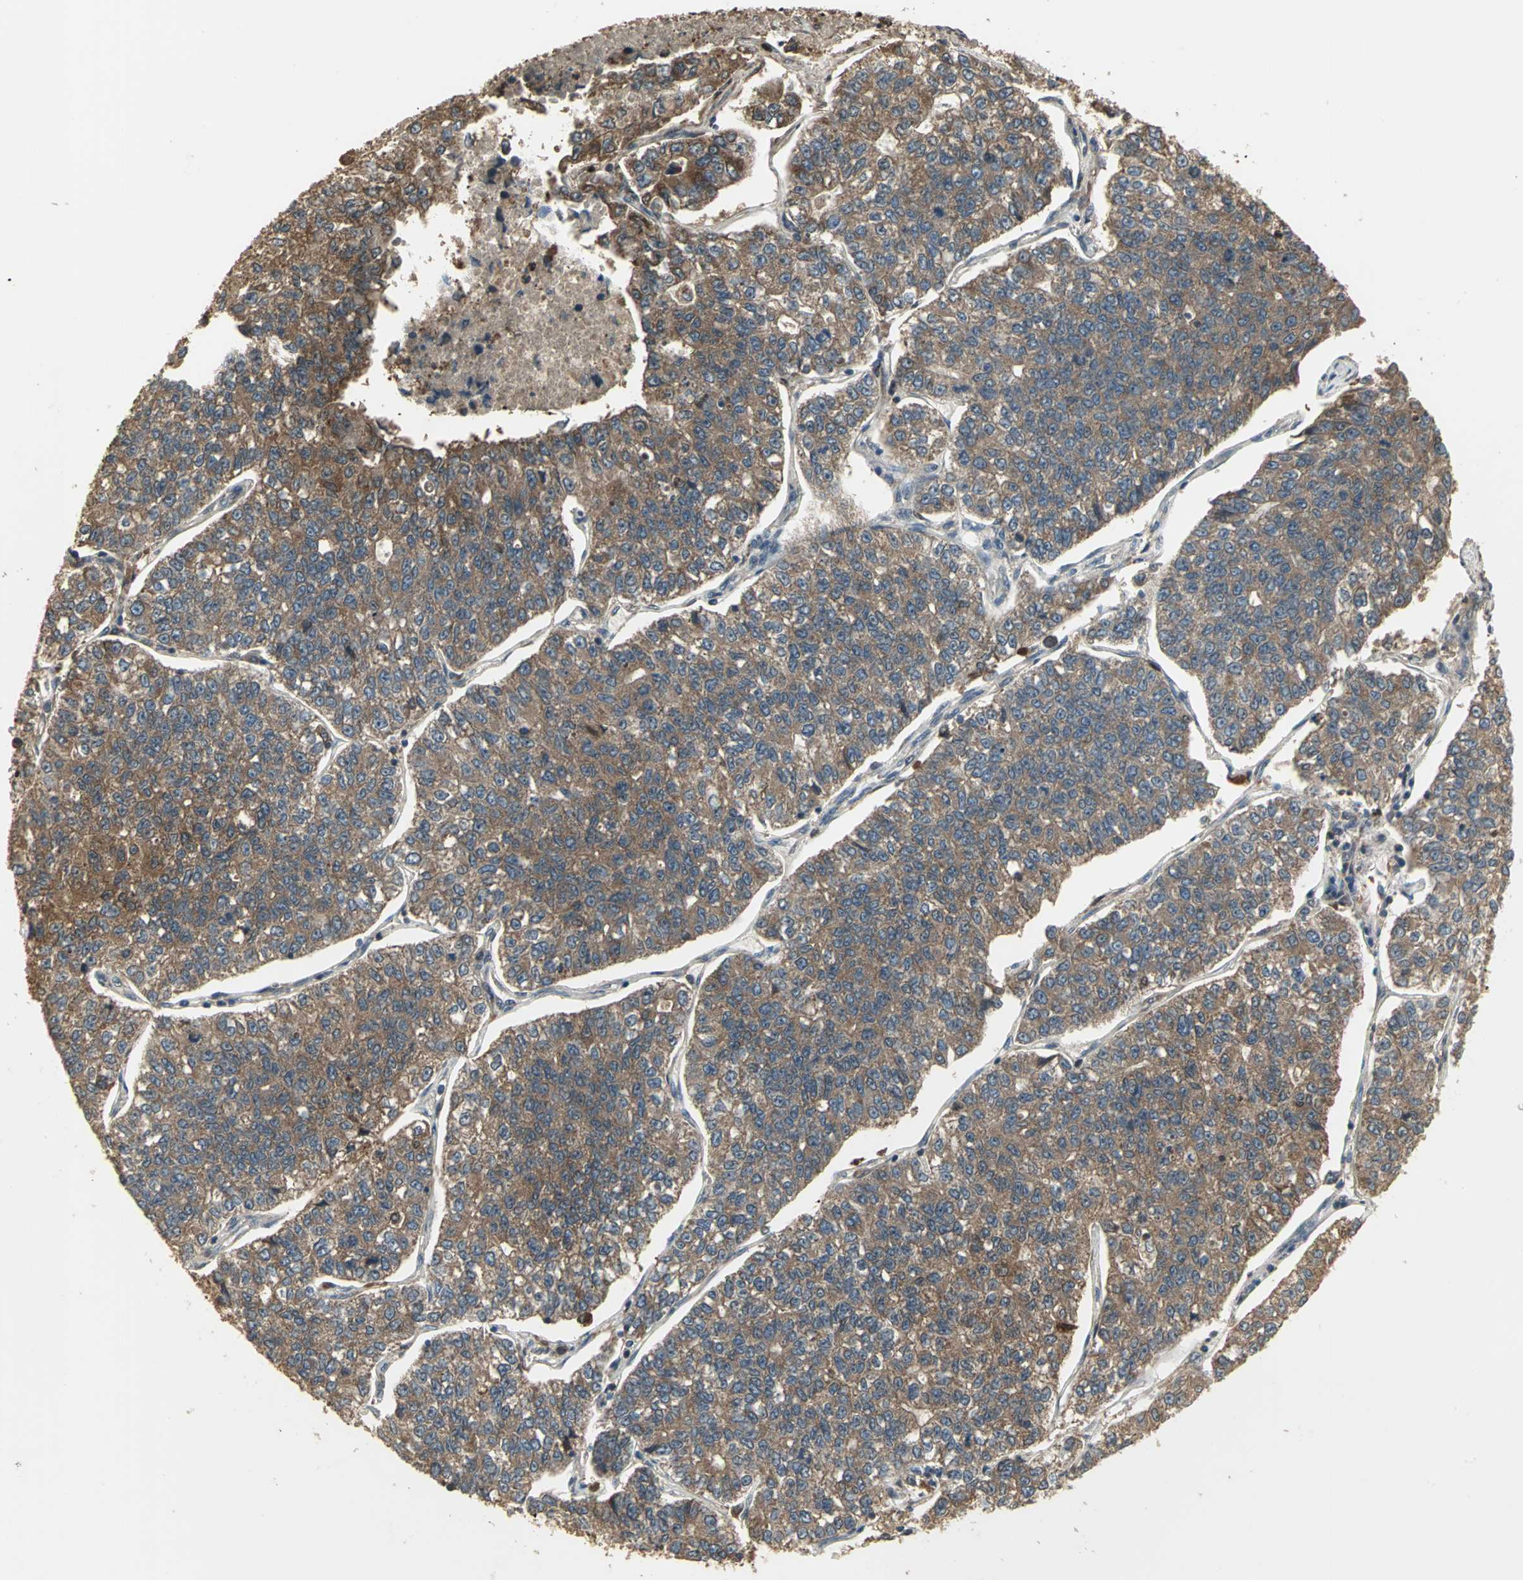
{"staining": {"intensity": "strong", "quantity": ">75%", "location": "cytoplasmic/membranous"}, "tissue": "lung cancer", "cell_type": "Tumor cells", "image_type": "cancer", "snomed": [{"axis": "morphology", "description": "Adenocarcinoma, NOS"}, {"axis": "topography", "description": "Lung"}], "caption": "A micrograph of human adenocarcinoma (lung) stained for a protein displays strong cytoplasmic/membranous brown staining in tumor cells.", "gene": "AMT", "patient": {"sex": "male", "age": 49}}